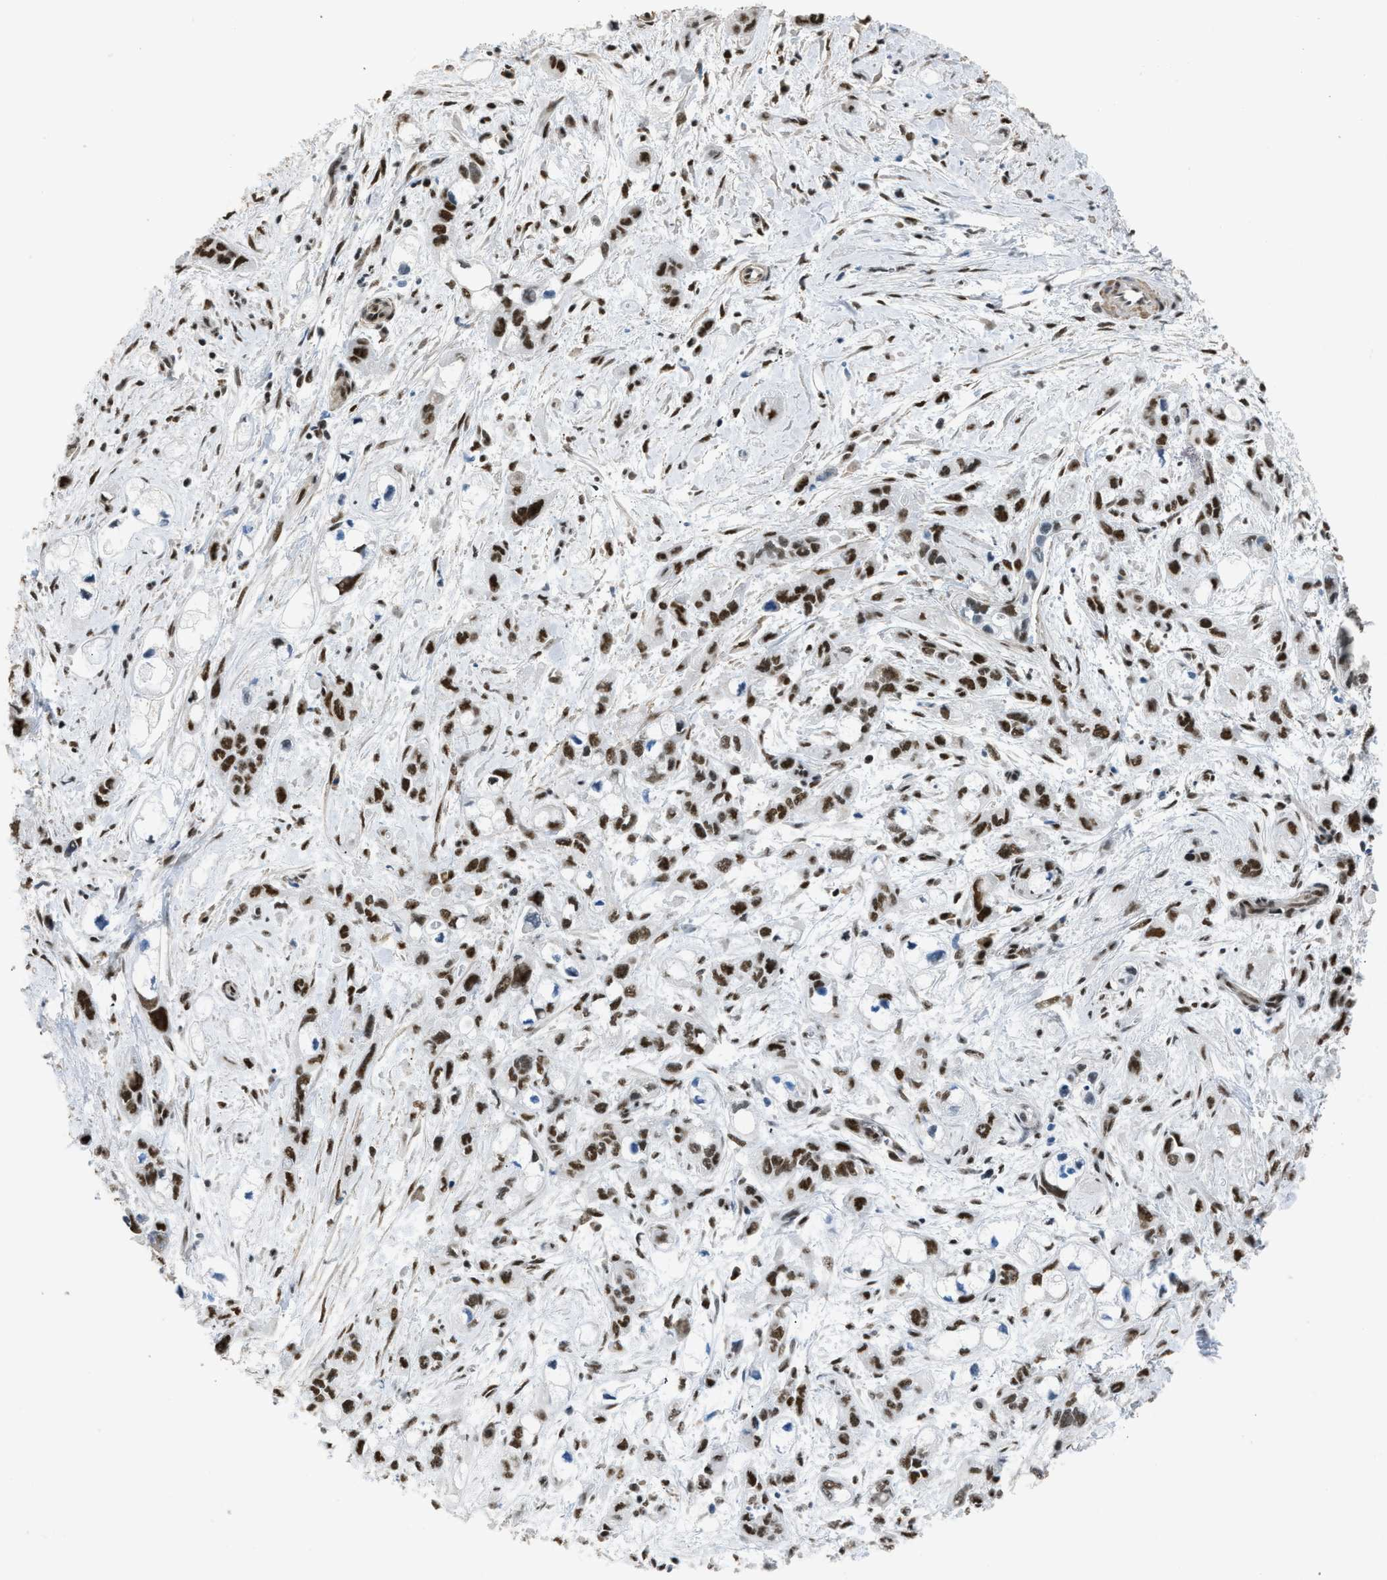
{"staining": {"intensity": "strong", "quantity": ">75%", "location": "nuclear"}, "tissue": "pancreatic cancer", "cell_type": "Tumor cells", "image_type": "cancer", "snomed": [{"axis": "morphology", "description": "Adenocarcinoma, NOS"}, {"axis": "topography", "description": "Pancreas"}], "caption": "Tumor cells demonstrate high levels of strong nuclear staining in approximately >75% of cells in human adenocarcinoma (pancreatic).", "gene": "SCAF4", "patient": {"sex": "male", "age": 74}}